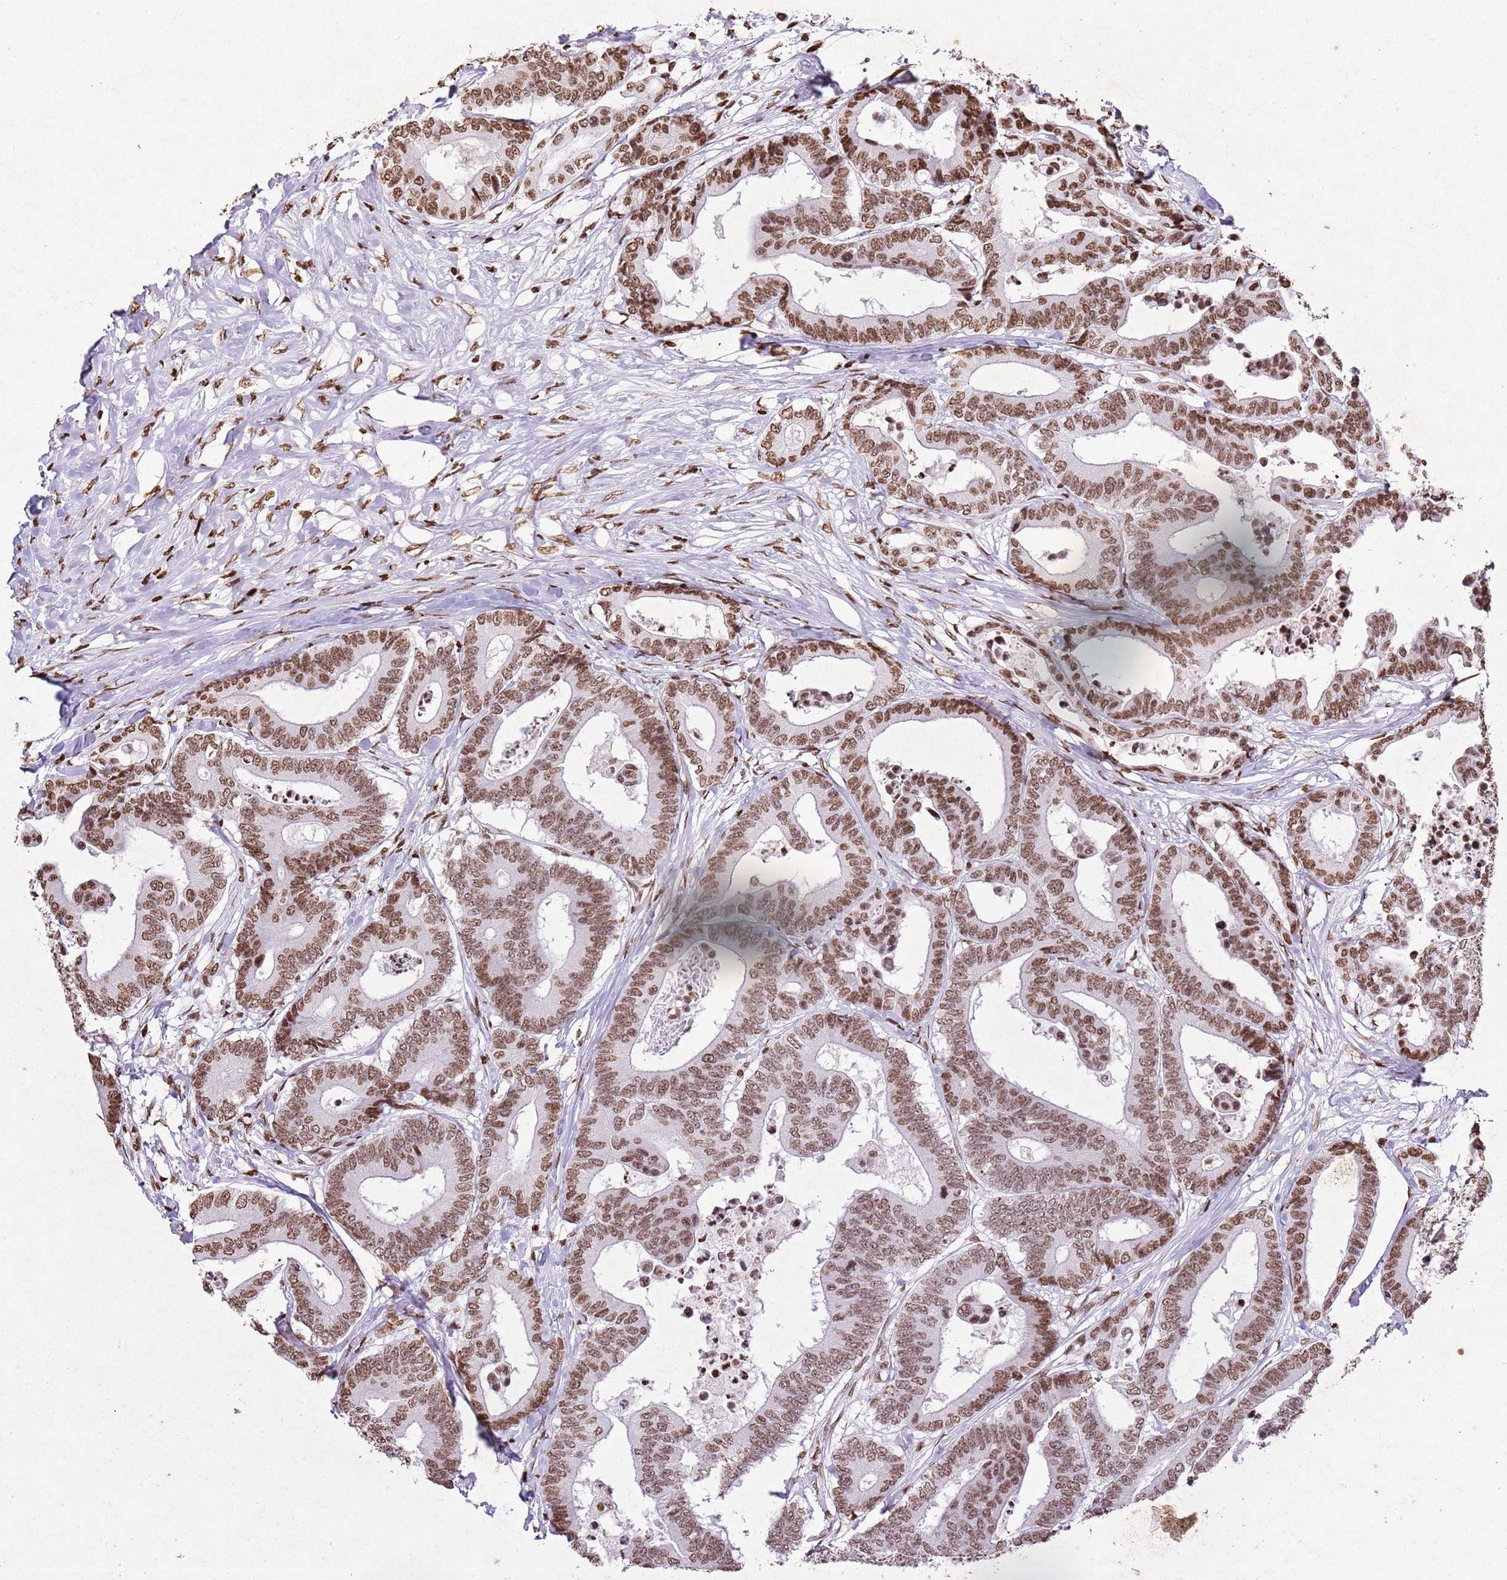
{"staining": {"intensity": "moderate", "quantity": ">75%", "location": "nuclear"}, "tissue": "colorectal cancer", "cell_type": "Tumor cells", "image_type": "cancer", "snomed": [{"axis": "morphology", "description": "Normal tissue, NOS"}, {"axis": "morphology", "description": "Adenocarcinoma, NOS"}, {"axis": "topography", "description": "Colon"}], "caption": "Moderate nuclear protein positivity is identified in approximately >75% of tumor cells in colorectal adenocarcinoma.", "gene": "BMAL1", "patient": {"sex": "male", "age": 82}}